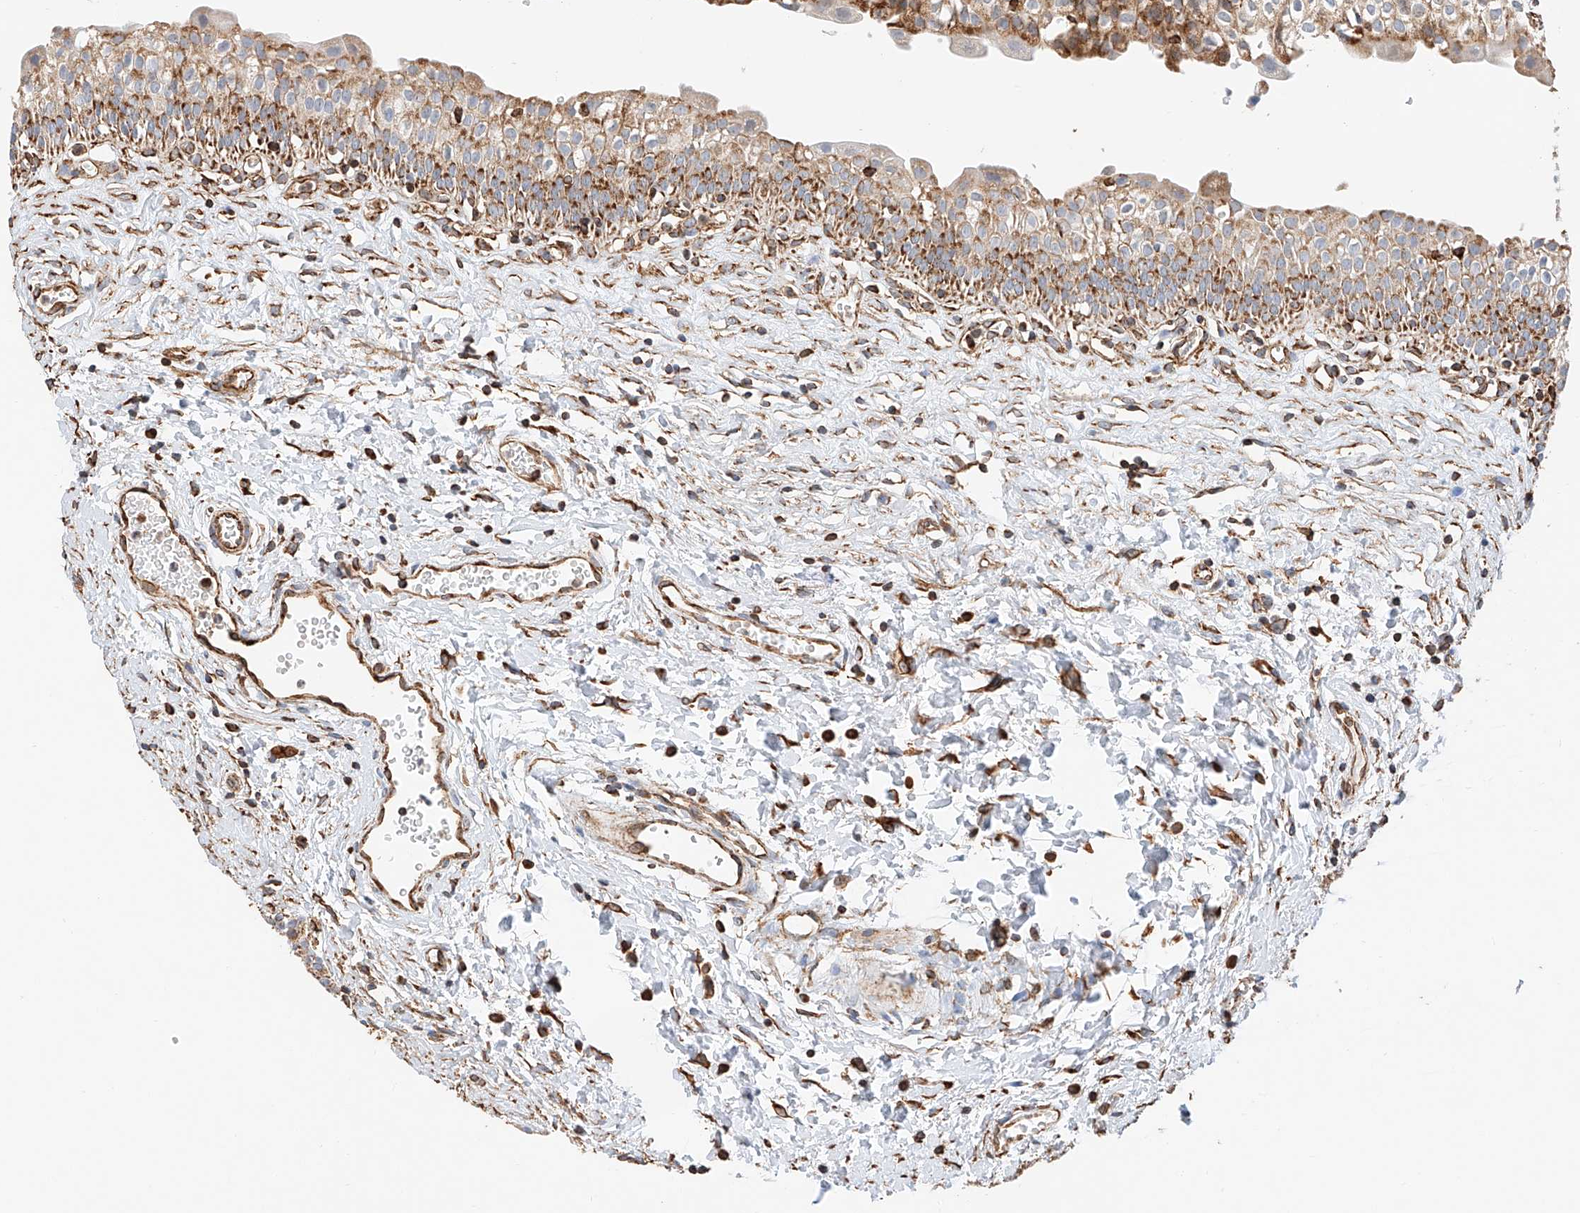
{"staining": {"intensity": "moderate", "quantity": ">75%", "location": "cytoplasmic/membranous"}, "tissue": "urinary bladder", "cell_type": "Urothelial cells", "image_type": "normal", "snomed": [{"axis": "morphology", "description": "Normal tissue, NOS"}, {"axis": "topography", "description": "Urinary bladder"}], "caption": "An IHC histopathology image of unremarkable tissue is shown. Protein staining in brown highlights moderate cytoplasmic/membranous positivity in urinary bladder within urothelial cells.", "gene": "NDUFV3", "patient": {"sex": "male", "age": 51}}